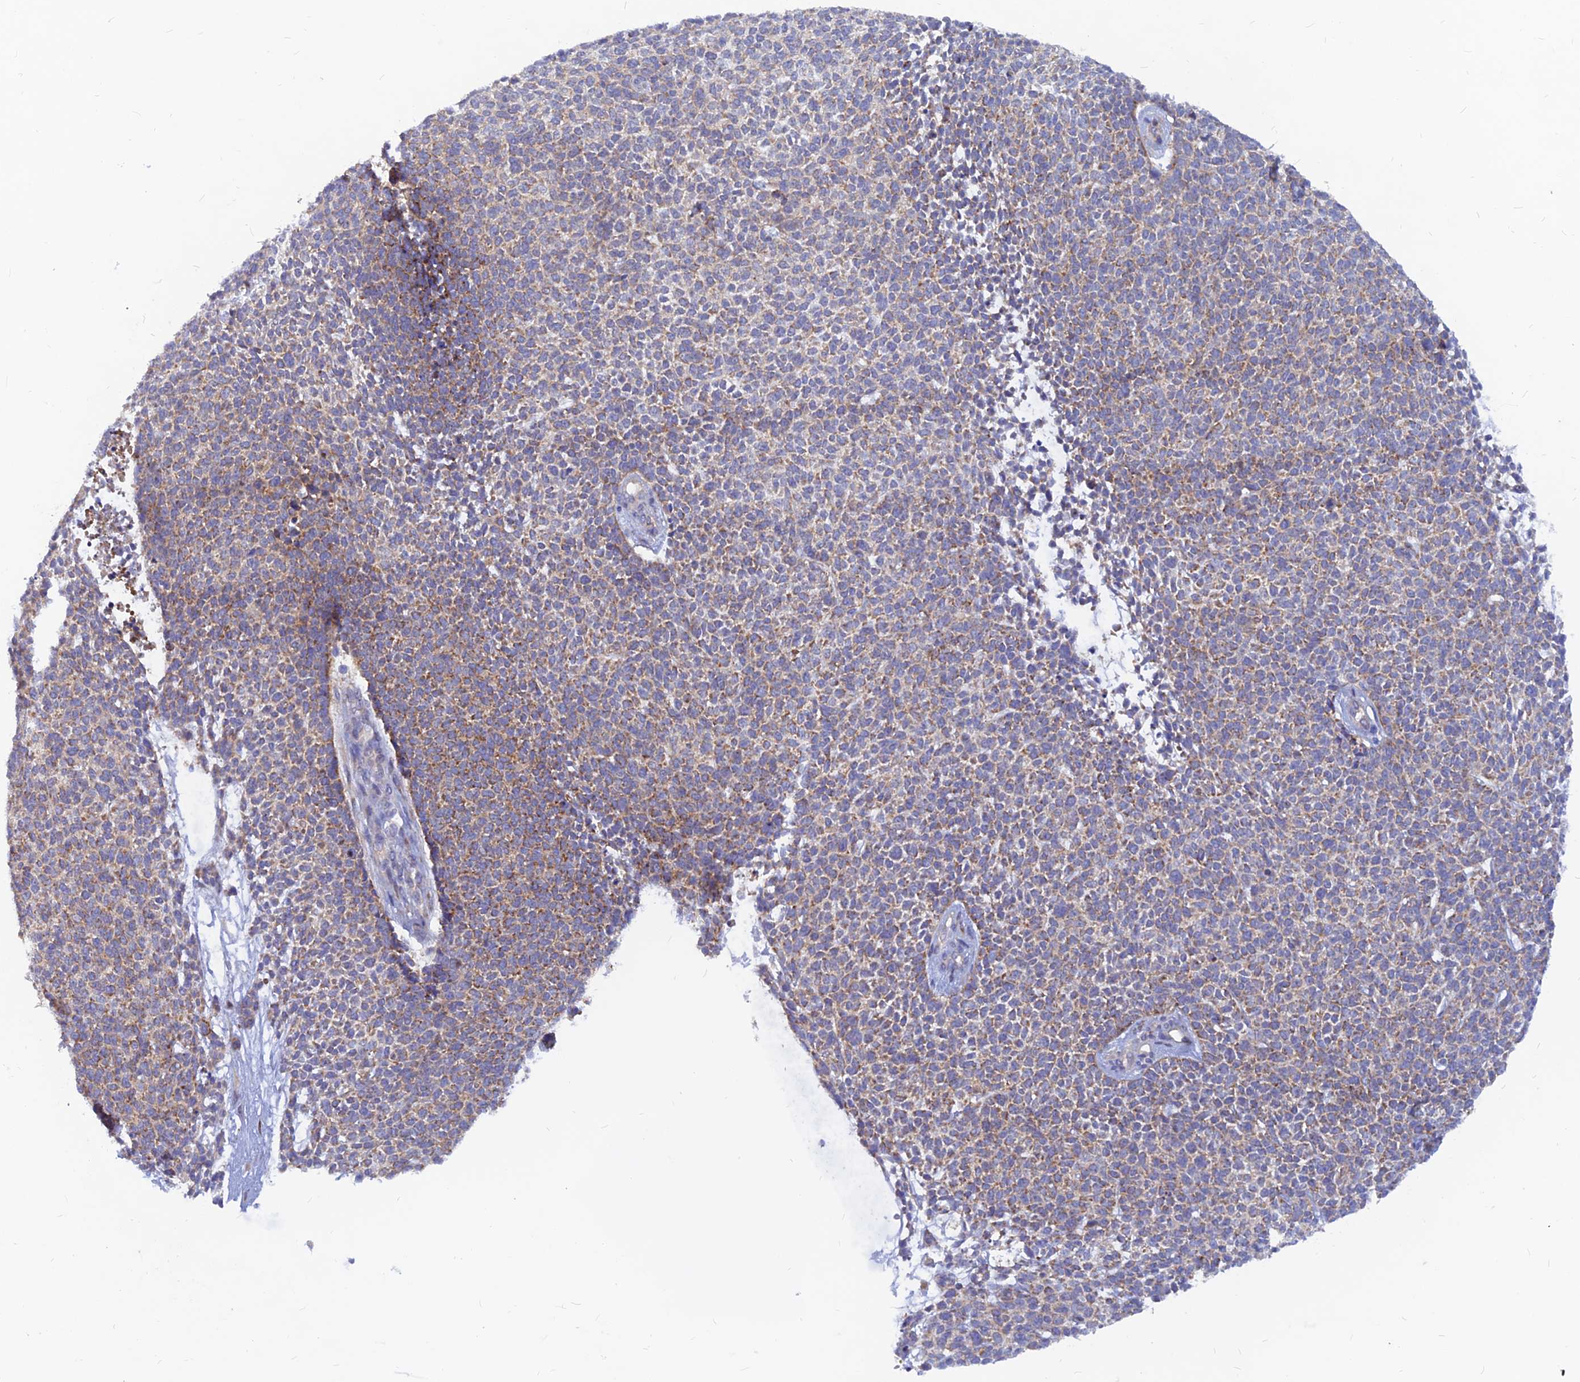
{"staining": {"intensity": "moderate", "quantity": "<25%", "location": "cytoplasmic/membranous"}, "tissue": "skin cancer", "cell_type": "Tumor cells", "image_type": "cancer", "snomed": [{"axis": "morphology", "description": "Basal cell carcinoma"}, {"axis": "topography", "description": "Skin"}], "caption": "IHC photomicrograph of neoplastic tissue: skin cancer (basal cell carcinoma) stained using IHC exhibits low levels of moderate protein expression localized specifically in the cytoplasmic/membranous of tumor cells, appearing as a cytoplasmic/membranous brown color.", "gene": "DNAJC16", "patient": {"sex": "female", "age": 84}}